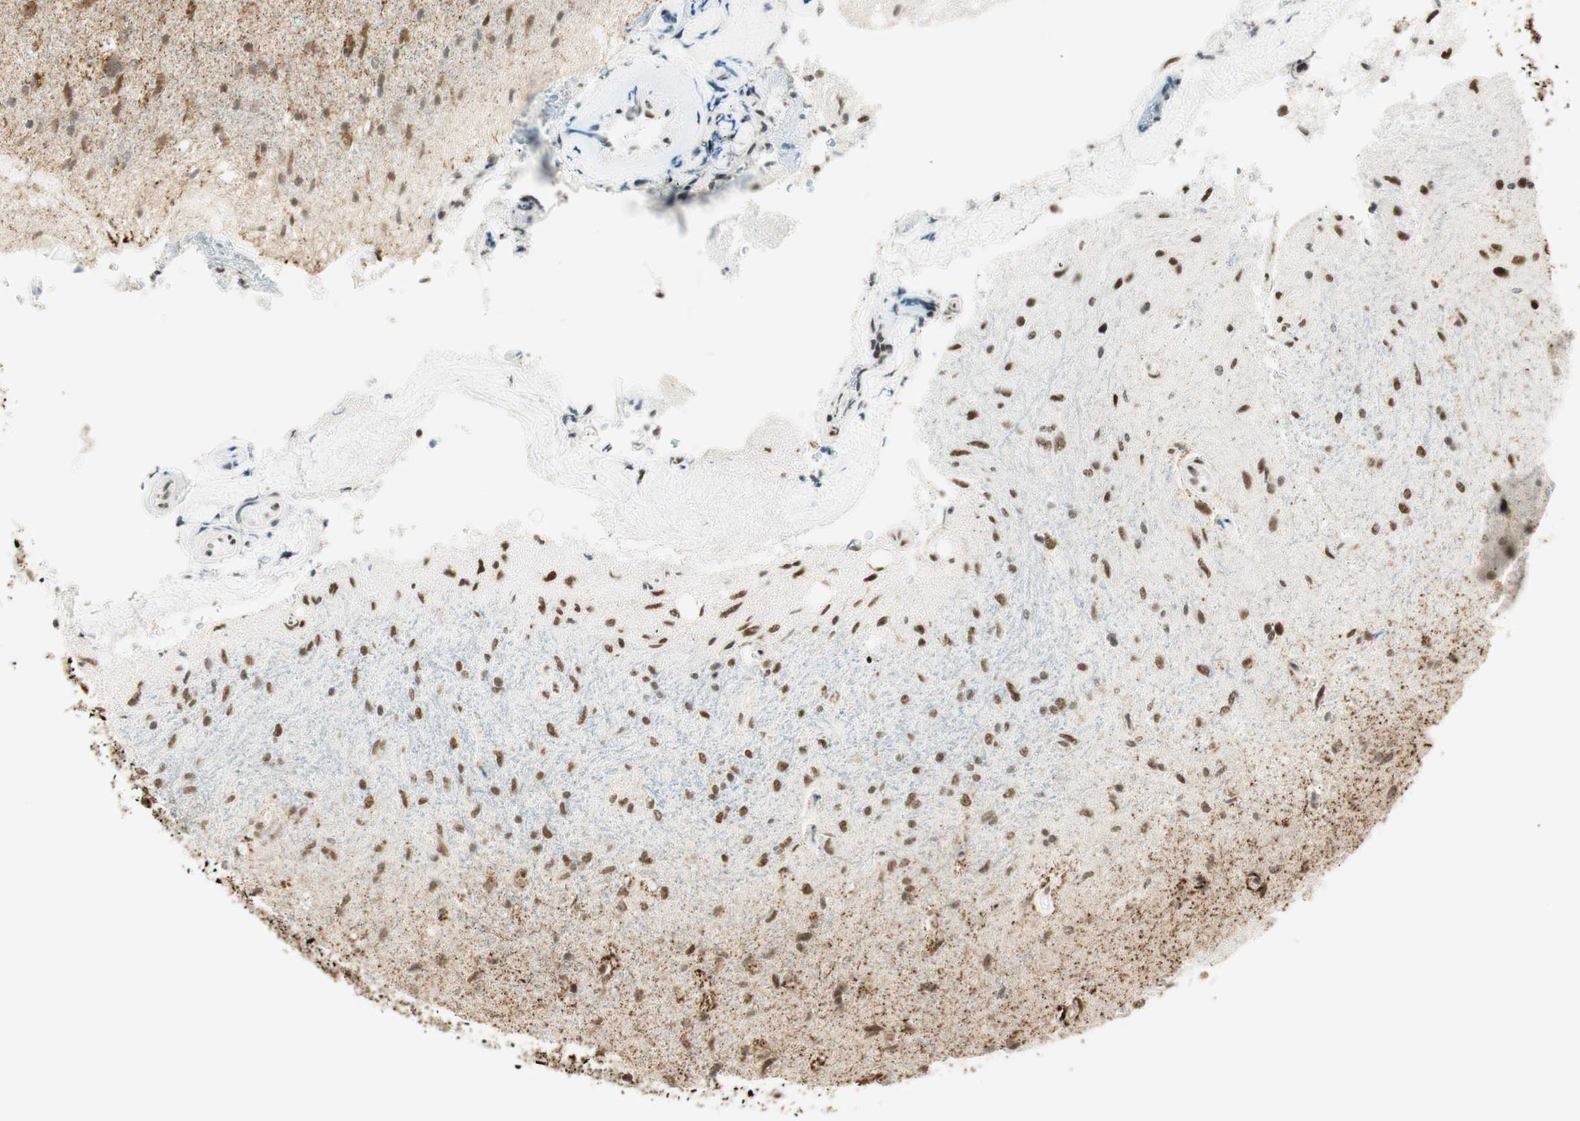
{"staining": {"intensity": "strong", "quantity": ">75%", "location": "nuclear"}, "tissue": "glioma", "cell_type": "Tumor cells", "image_type": "cancer", "snomed": [{"axis": "morphology", "description": "Glioma, malignant, Low grade"}, {"axis": "topography", "description": "Brain"}], "caption": "Glioma was stained to show a protein in brown. There is high levels of strong nuclear positivity in approximately >75% of tumor cells.", "gene": "ZNF782", "patient": {"sex": "male", "age": 77}}